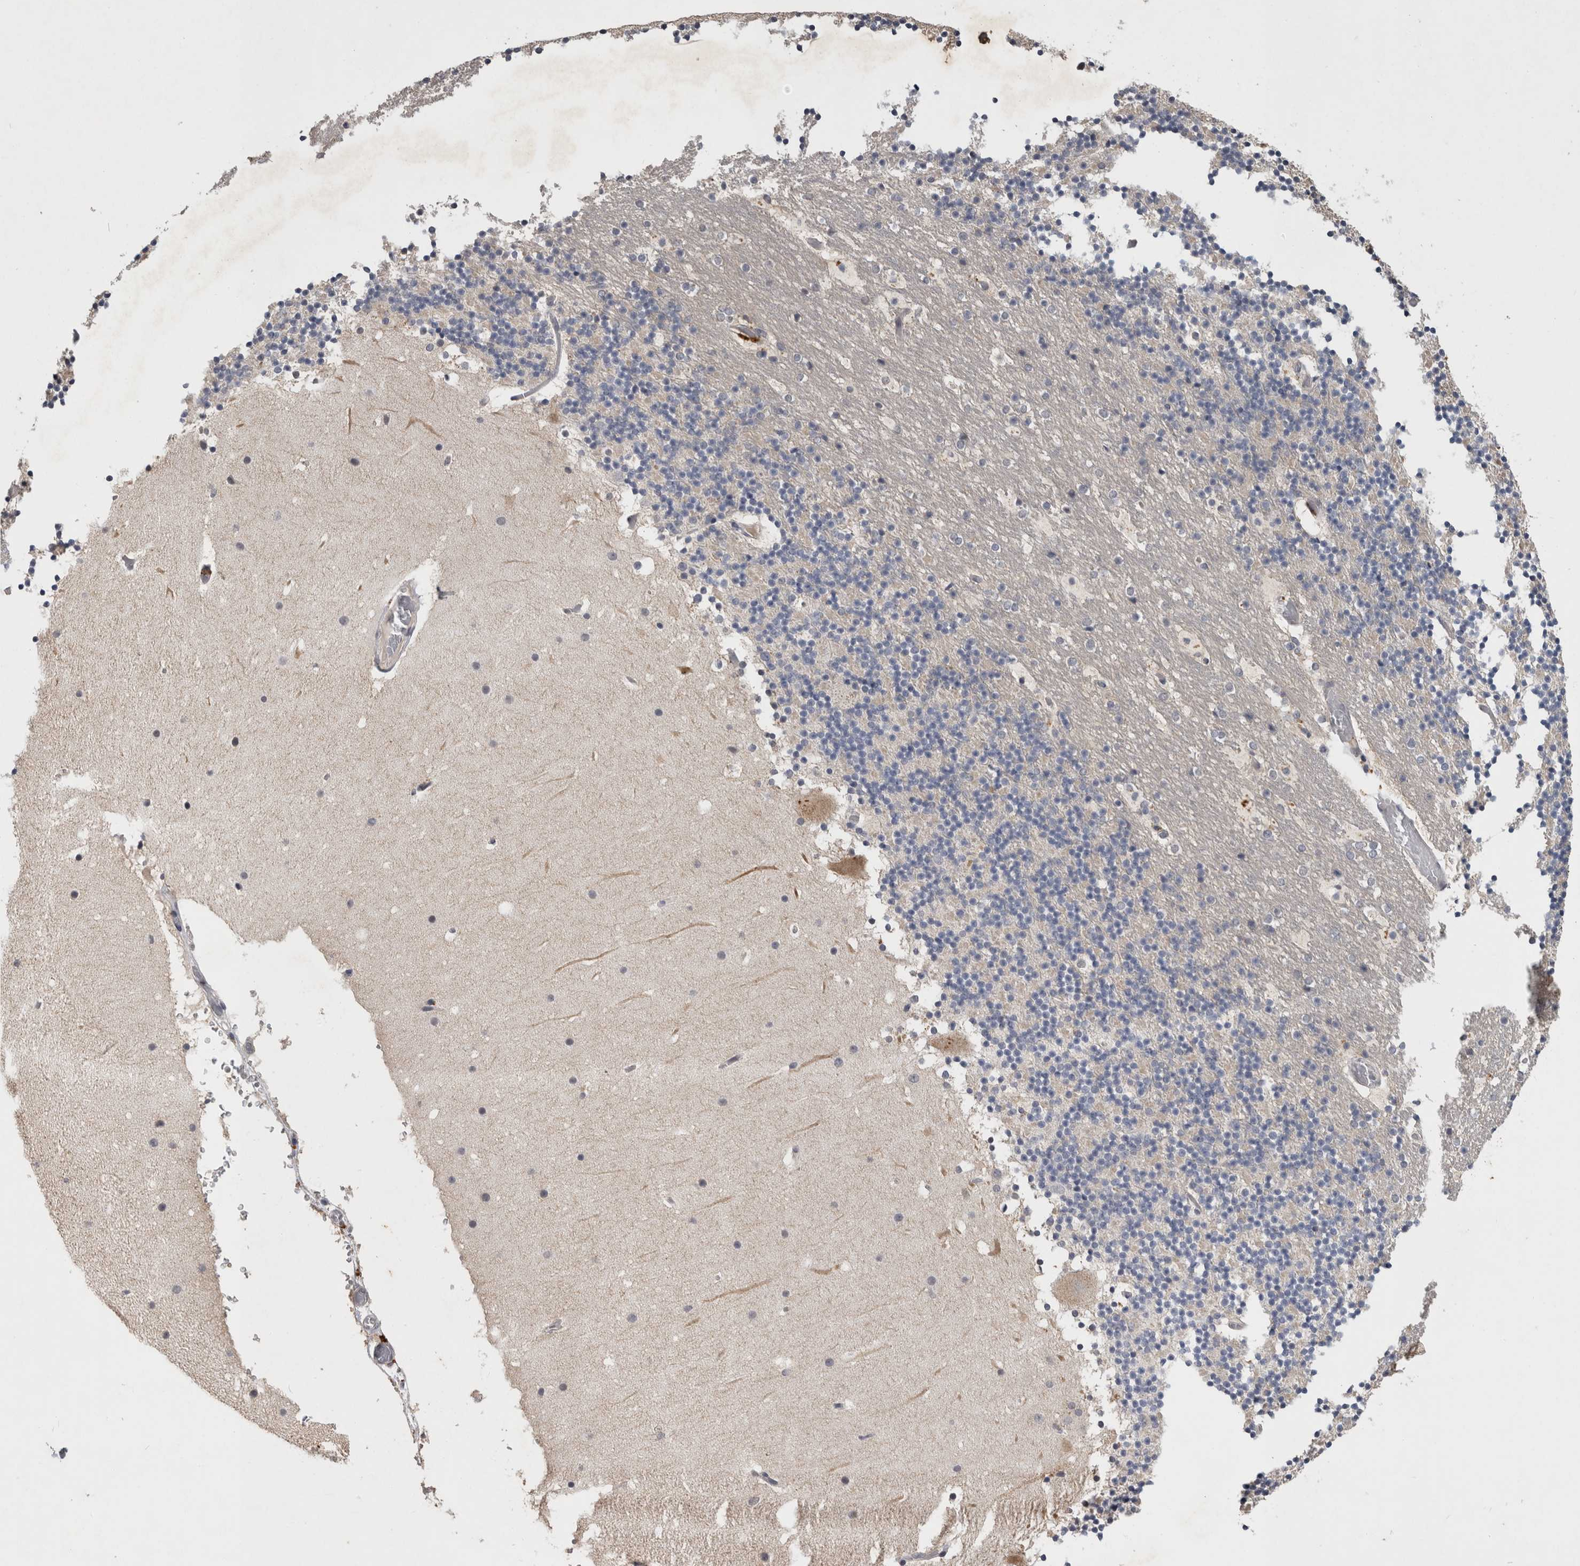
{"staining": {"intensity": "weak", "quantity": "<25%", "location": "cytoplasmic/membranous"}, "tissue": "cerebellum", "cell_type": "Cells in granular layer", "image_type": "normal", "snomed": [{"axis": "morphology", "description": "Normal tissue, NOS"}, {"axis": "topography", "description": "Cerebellum"}], "caption": "This is an IHC image of unremarkable cerebellum. There is no expression in cells in granular layer.", "gene": "RHPN1", "patient": {"sex": "male", "age": 57}}